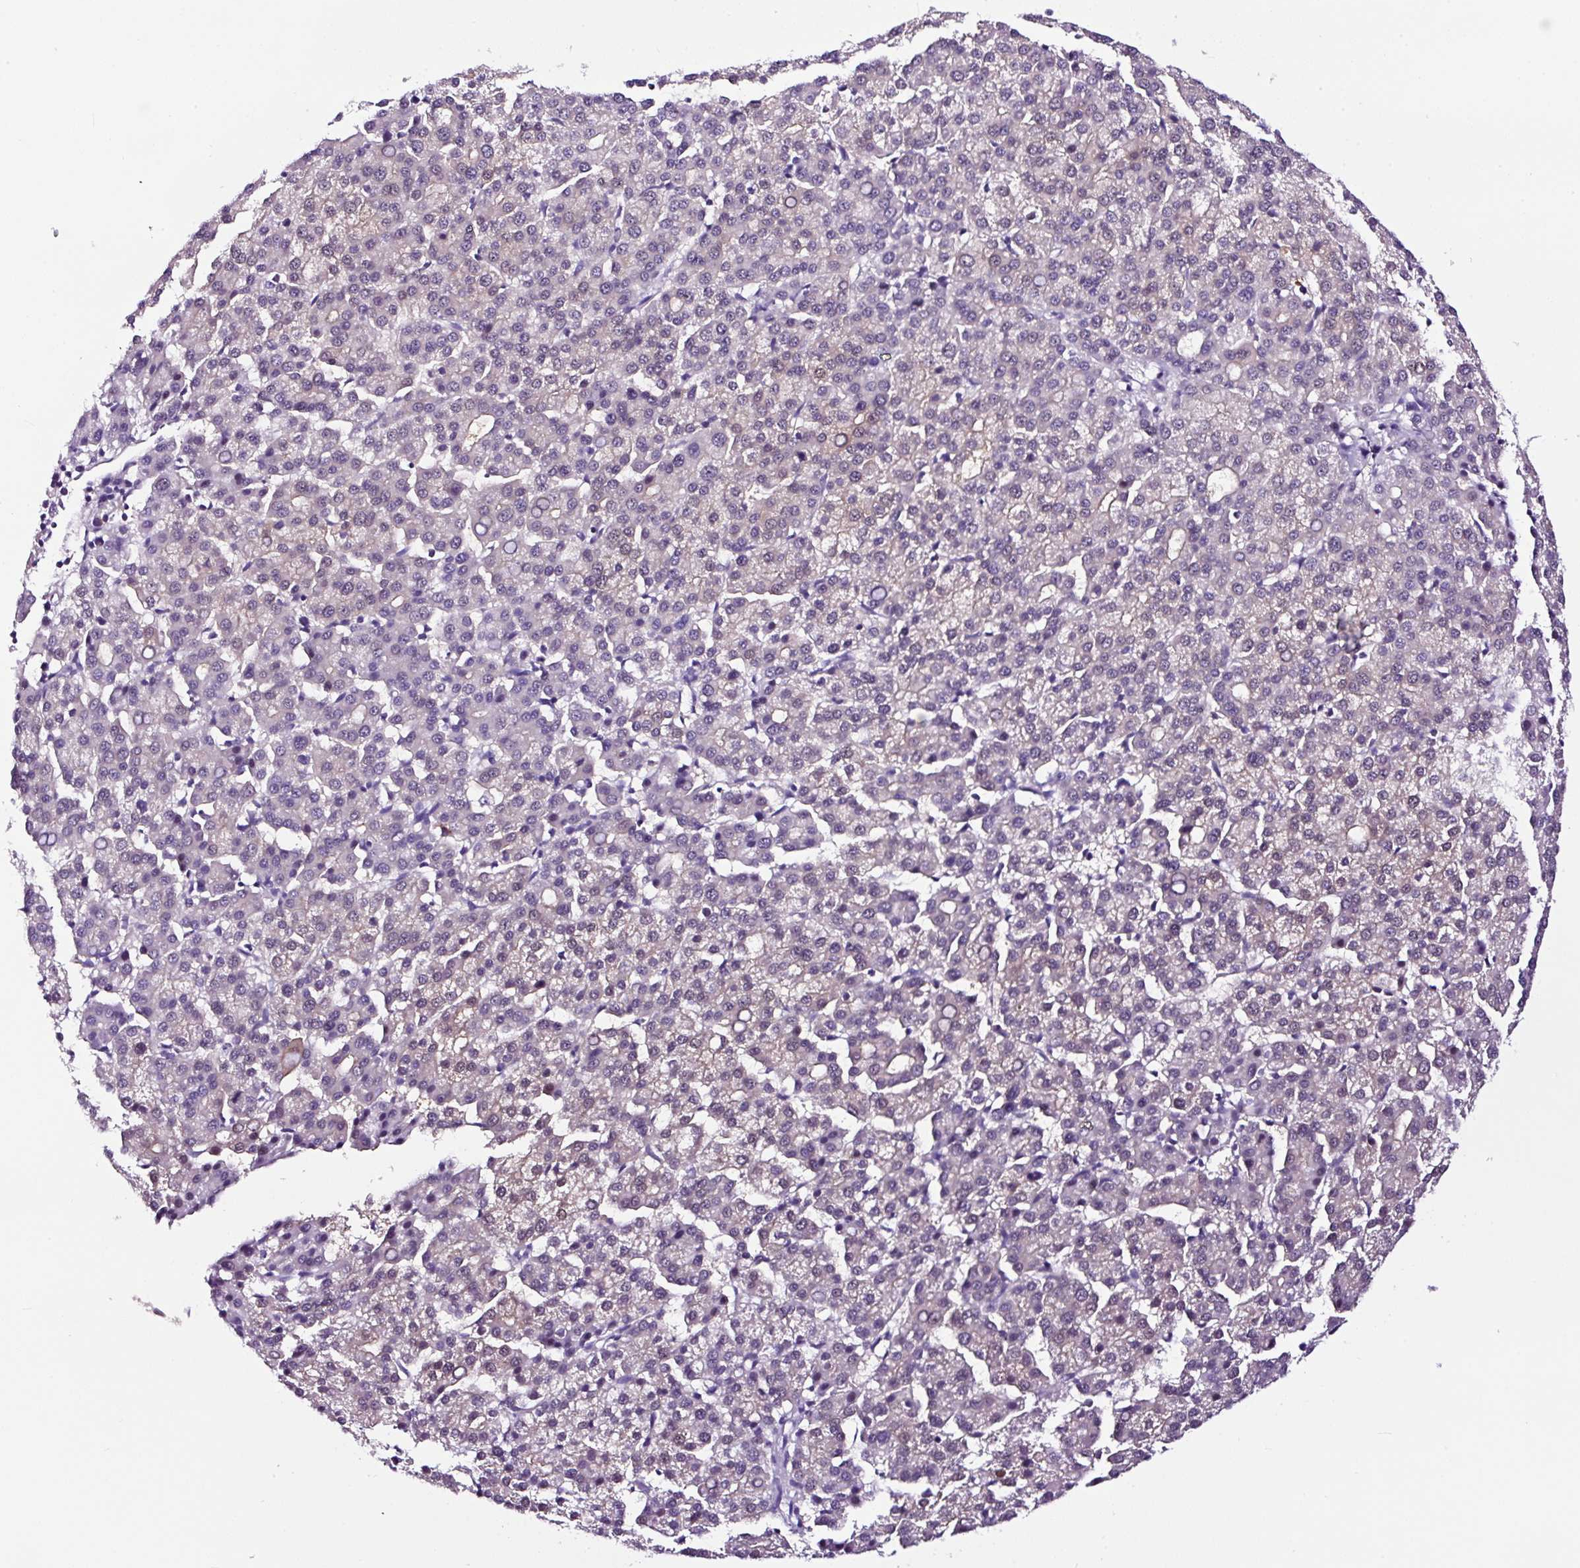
{"staining": {"intensity": "negative", "quantity": "none", "location": "none"}, "tissue": "liver cancer", "cell_type": "Tumor cells", "image_type": "cancer", "snomed": [{"axis": "morphology", "description": "Carcinoma, Hepatocellular, NOS"}, {"axis": "topography", "description": "Liver"}], "caption": "Immunohistochemical staining of human hepatocellular carcinoma (liver) reveals no significant expression in tumor cells.", "gene": "TAFA3", "patient": {"sex": "female", "age": 58}}